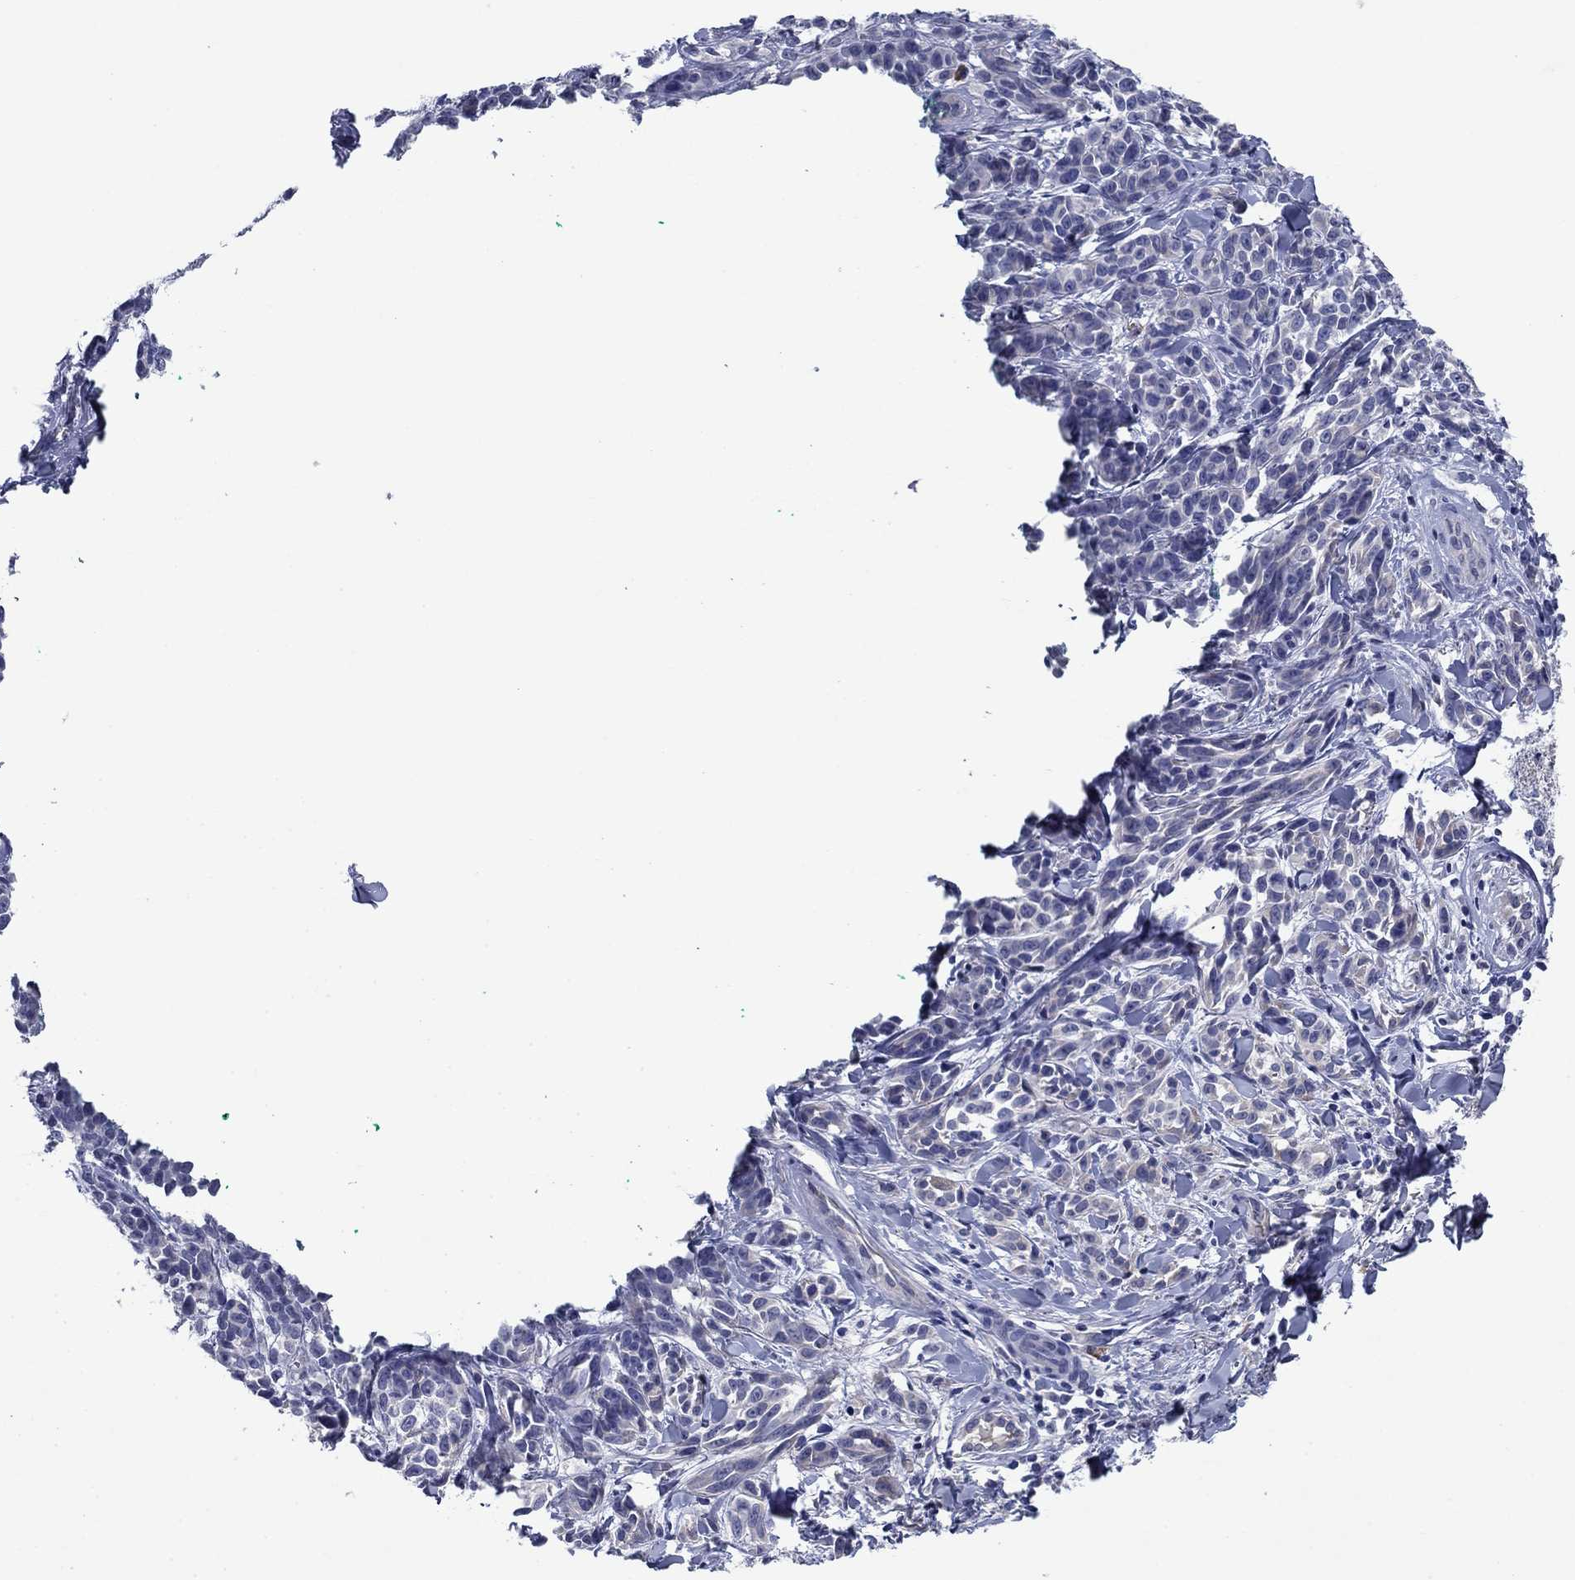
{"staining": {"intensity": "negative", "quantity": "none", "location": "none"}, "tissue": "melanoma", "cell_type": "Tumor cells", "image_type": "cancer", "snomed": [{"axis": "morphology", "description": "Malignant melanoma, NOS"}, {"axis": "topography", "description": "Skin"}], "caption": "This is an immunohistochemistry (IHC) histopathology image of human malignant melanoma. There is no positivity in tumor cells.", "gene": "SULT2B1", "patient": {"sex": "female", "age": 88}}